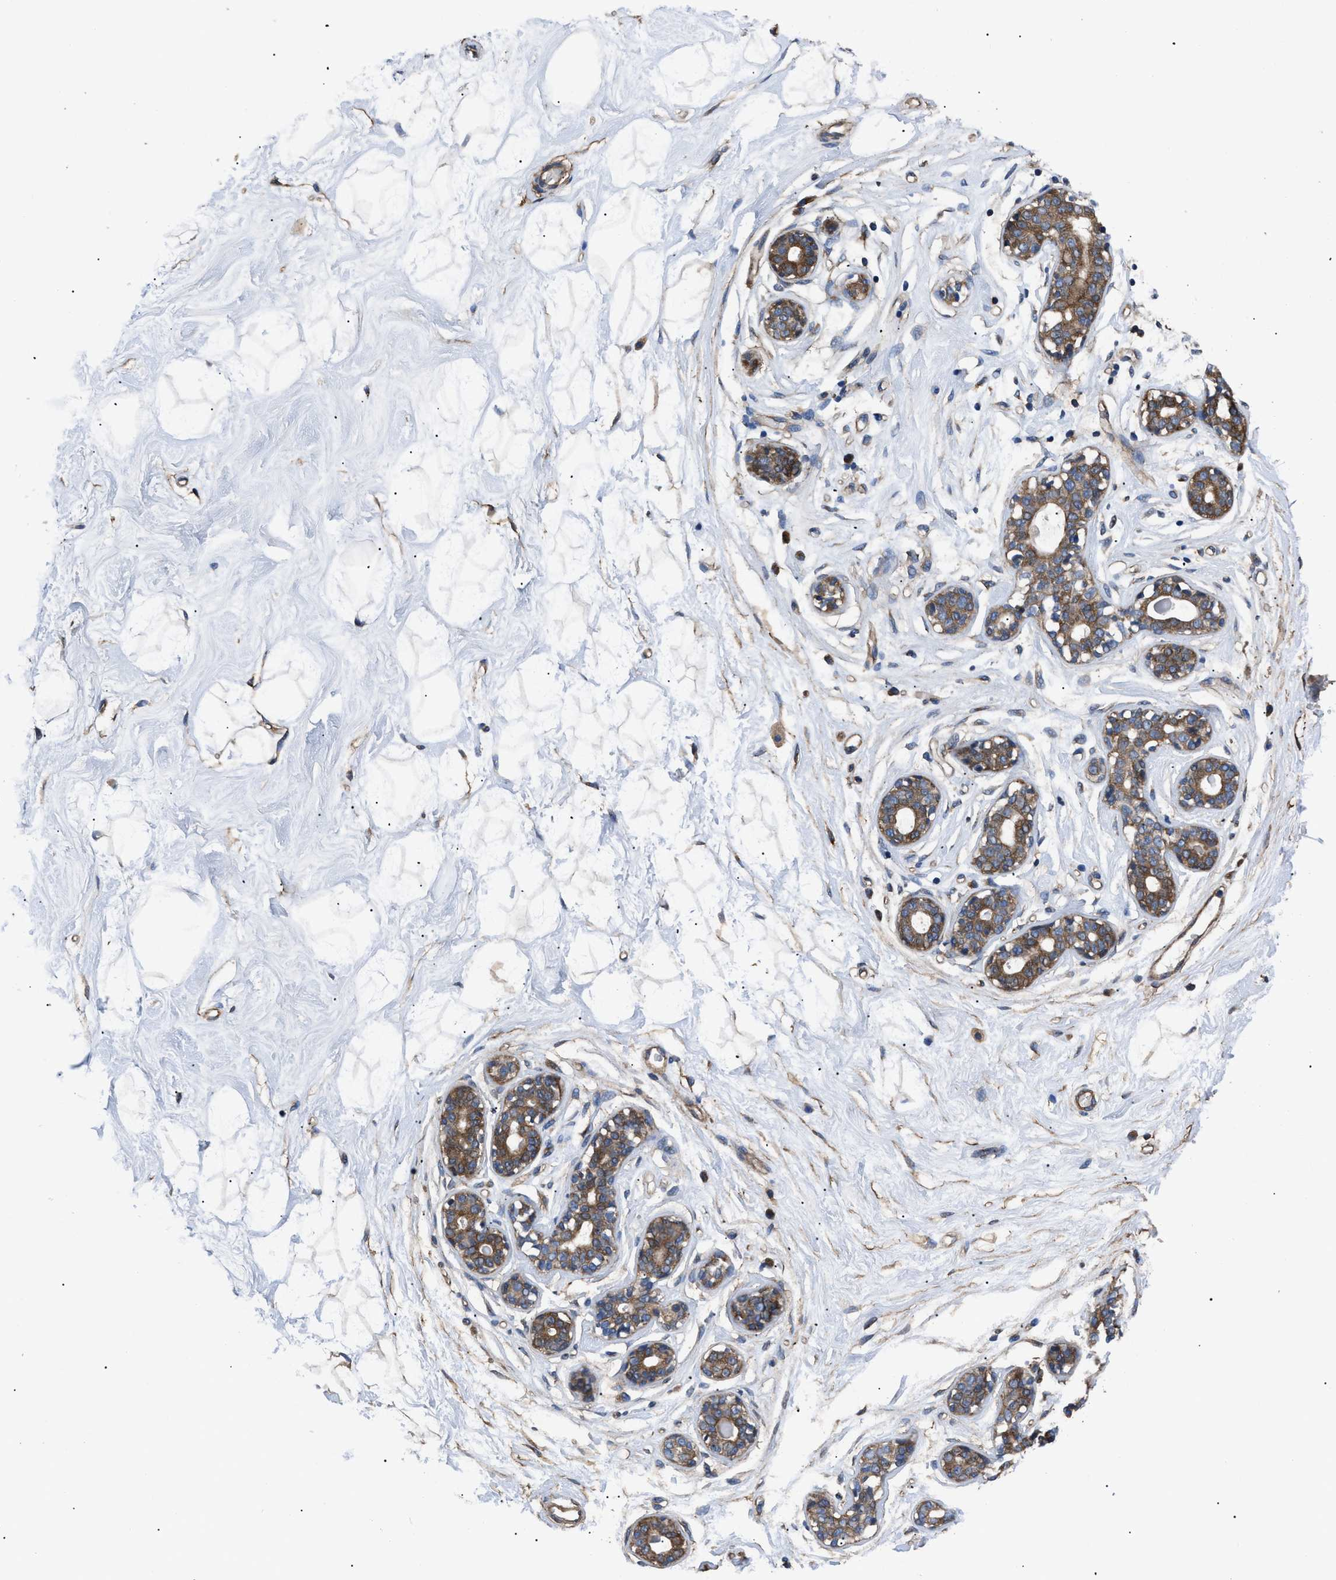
{"staining": {"intensity": "negative", "quantity": "none", "location": "none"}, "tissue": "breast", "cell_type": "Adipocytes", "image_type": "normal", "snomed": [{"axis": "morphology", "description": "Normal tissue, NOS"}, {"axis": "topography", "description": "Breast"}], "caption": "Immunohistochemistry micrograph of unremarkable breast stained for a protein (brown), which displays no positivity in adipocytes. (DAB immunohistochemistry visualized using brightfield microscopy, high magnification).", "gene": "NT5E", "patient": {"sex": "female", "age": 23}}